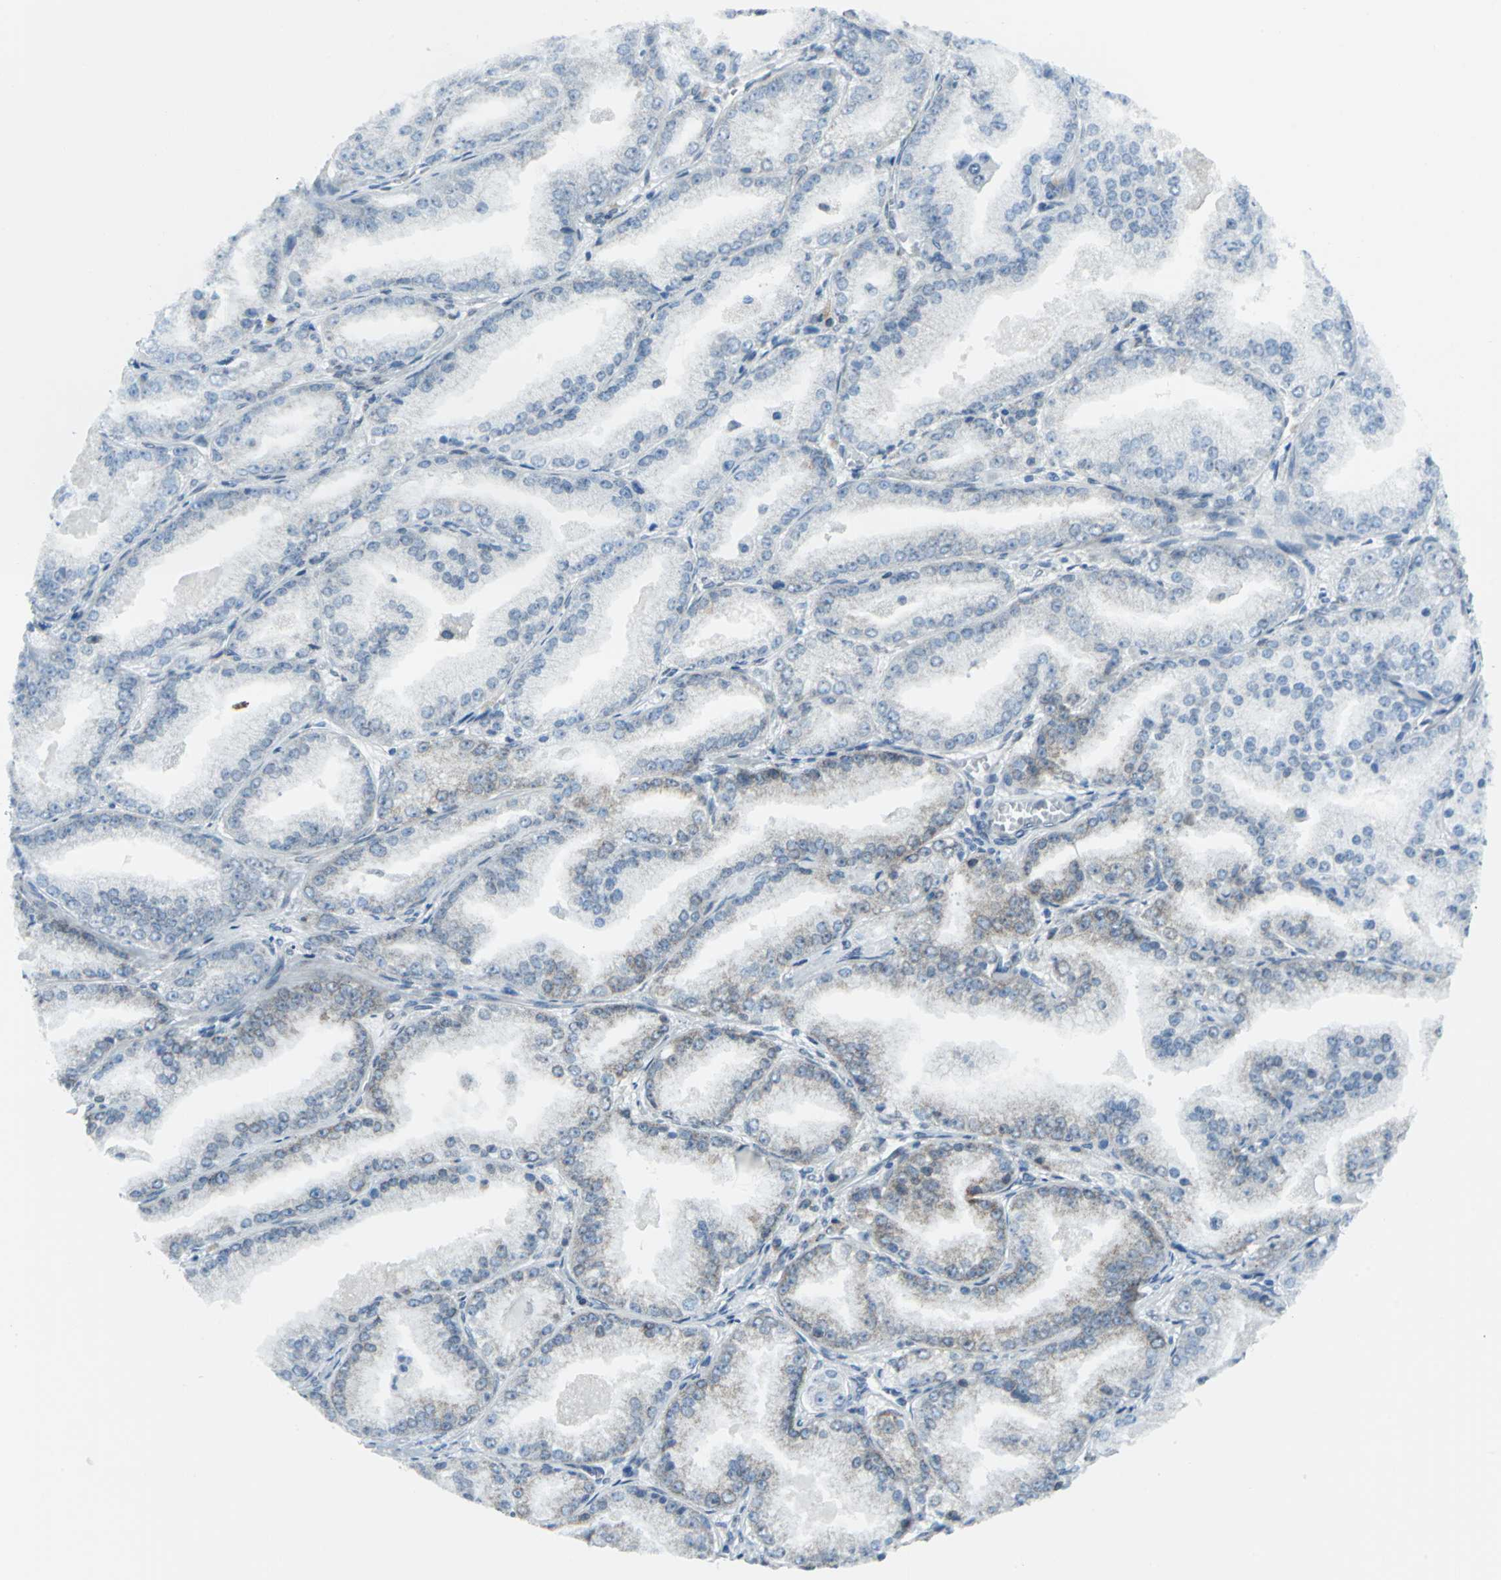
{"staining": {"intensity": "weak", "quantity": "<25%", "location": "cytoplasmic/membranous,nuclear"}, "tissue": "prostate cancer", "cell_type": "Tumor cells", "image_type": "cancer", "snomed": [{"axis": "morphology", "description": "Adenocarcinoma, High grade"}, {"axis": "topography", "description": "Prostate"}], "caption": "This is an immunohistochemistry (IHC) histopathology image of human prostate cancer. There is no expression in tumor cells.", "gene": "SNUPN", "patient": {"sex": "male", "age": 61}}